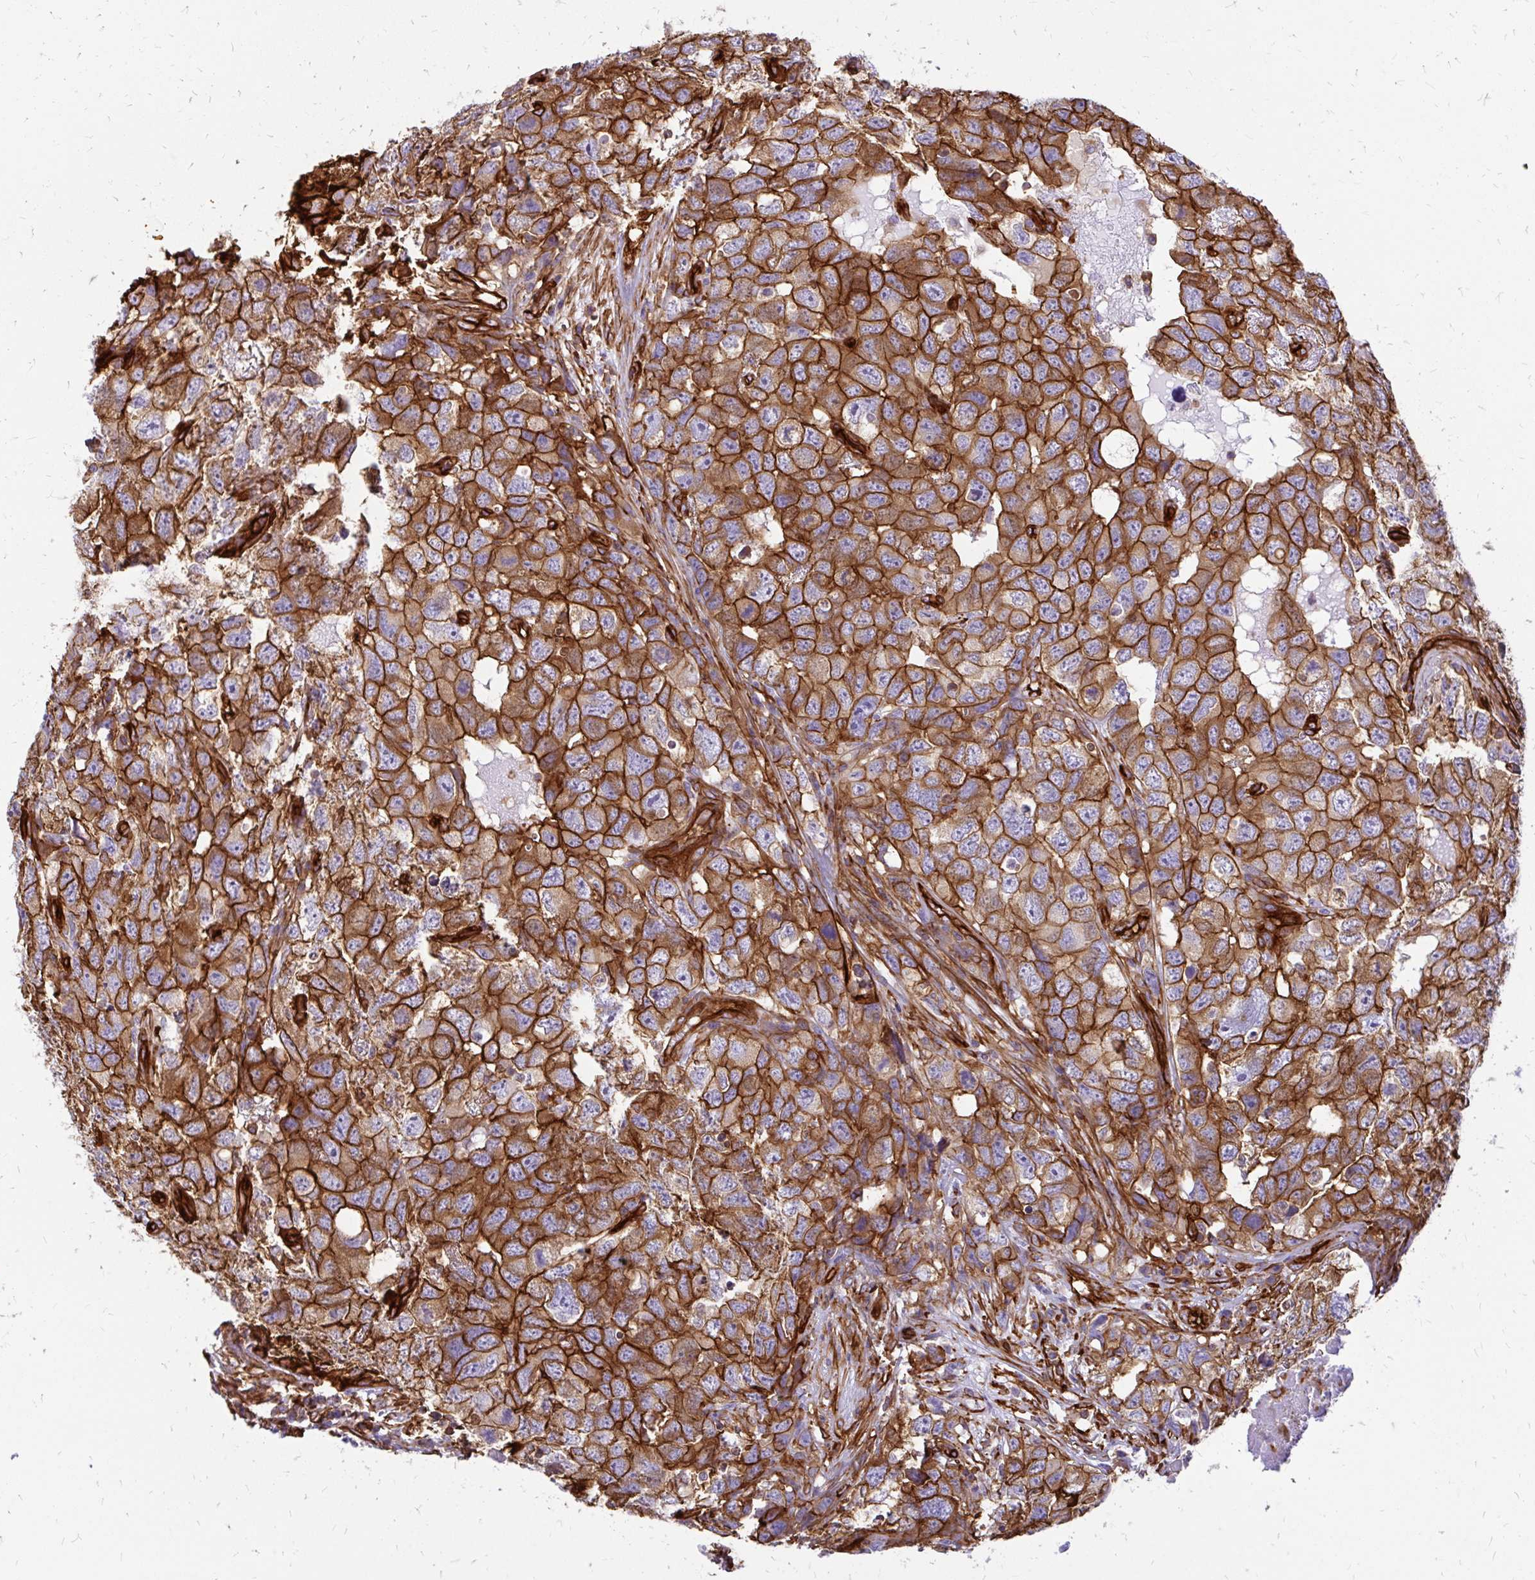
{"staining": {"intensity": "strong", "quantity": ">75%", "location": "cytoplasmic/membranous"}, "tissue": "testis cancer", "cell_type": "Tumor cells", "image_type": "cancer", "snomed": [{"axis": "morphology", "description": "Carcinoma, Embryonal, NOS"}, {"axis": "topography", "description": "Testis"}], "caption": "An immunohistochemistry (IHC) micrograph of tumor tissue is shown. Protein staining in brown highlights strong cytoplasmic/membranous positivity in testis embryonal carcinoma within tumor cells. (Stains: DAB in brown, nuclei in blue, Microscopy: brightfield microscopy at high magnification).", "gene": "MAP1LC3B", "patient": {"sex": "male", "age": 22}}